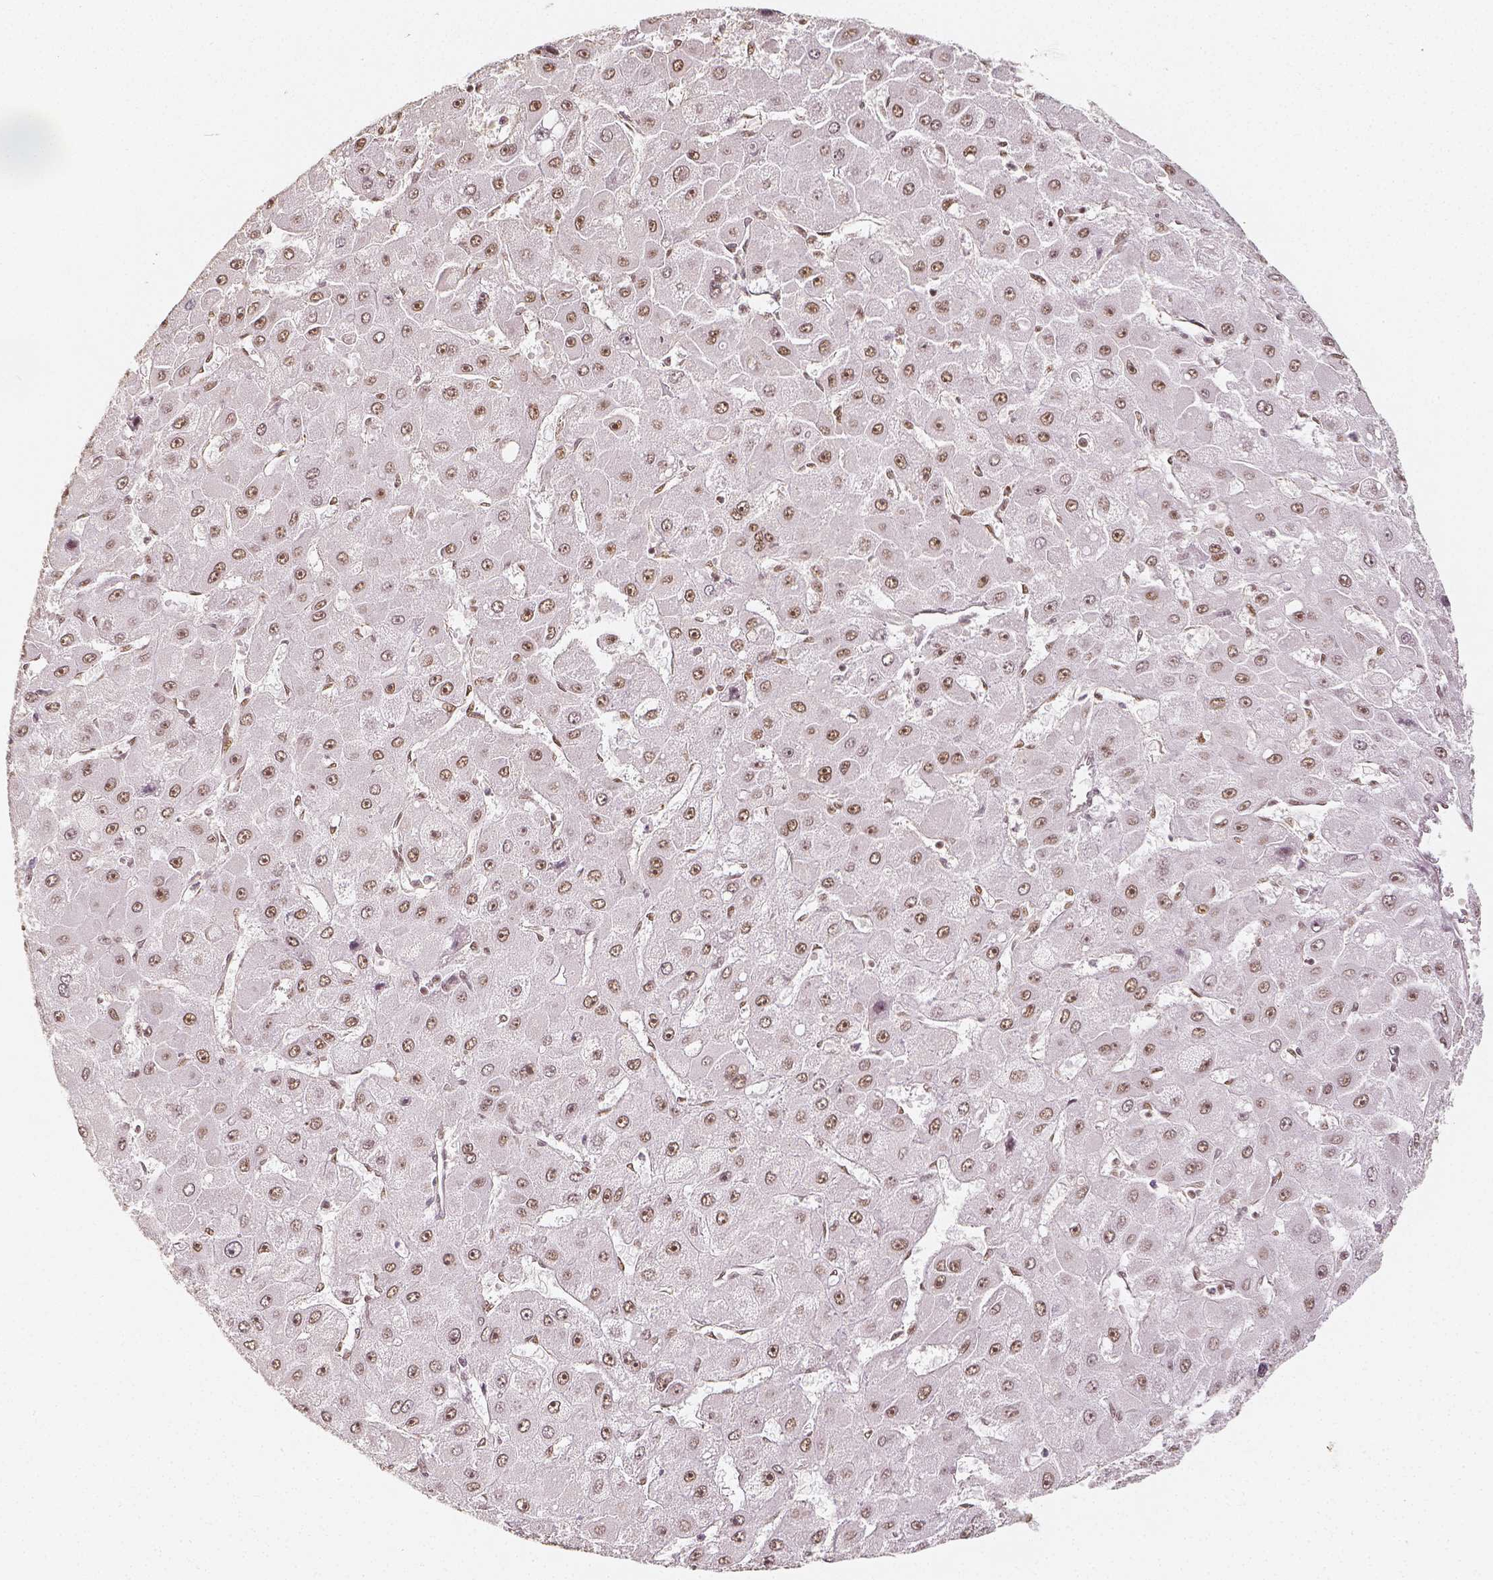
{"staining": {"intensity": "moderate", "quantity": ">75%", "location": "nuclear"}, "tissue": "liver cancer", "cell_type": "Tumor cells", "image_type": "cancer", "snomed": [{"axis": "morphology", "description": "Carcinoma, Hepatocellular, NOS"}, {"axis": "topography", "description": "Liver"}], "caption": "A medium amount of moderate nuclear staining is seen in about >75% of tumor cells in liver hepatocellular carcinoma tissue.", "gene": "HDAC1", "patient": {"sex": "female", "age": 25}}